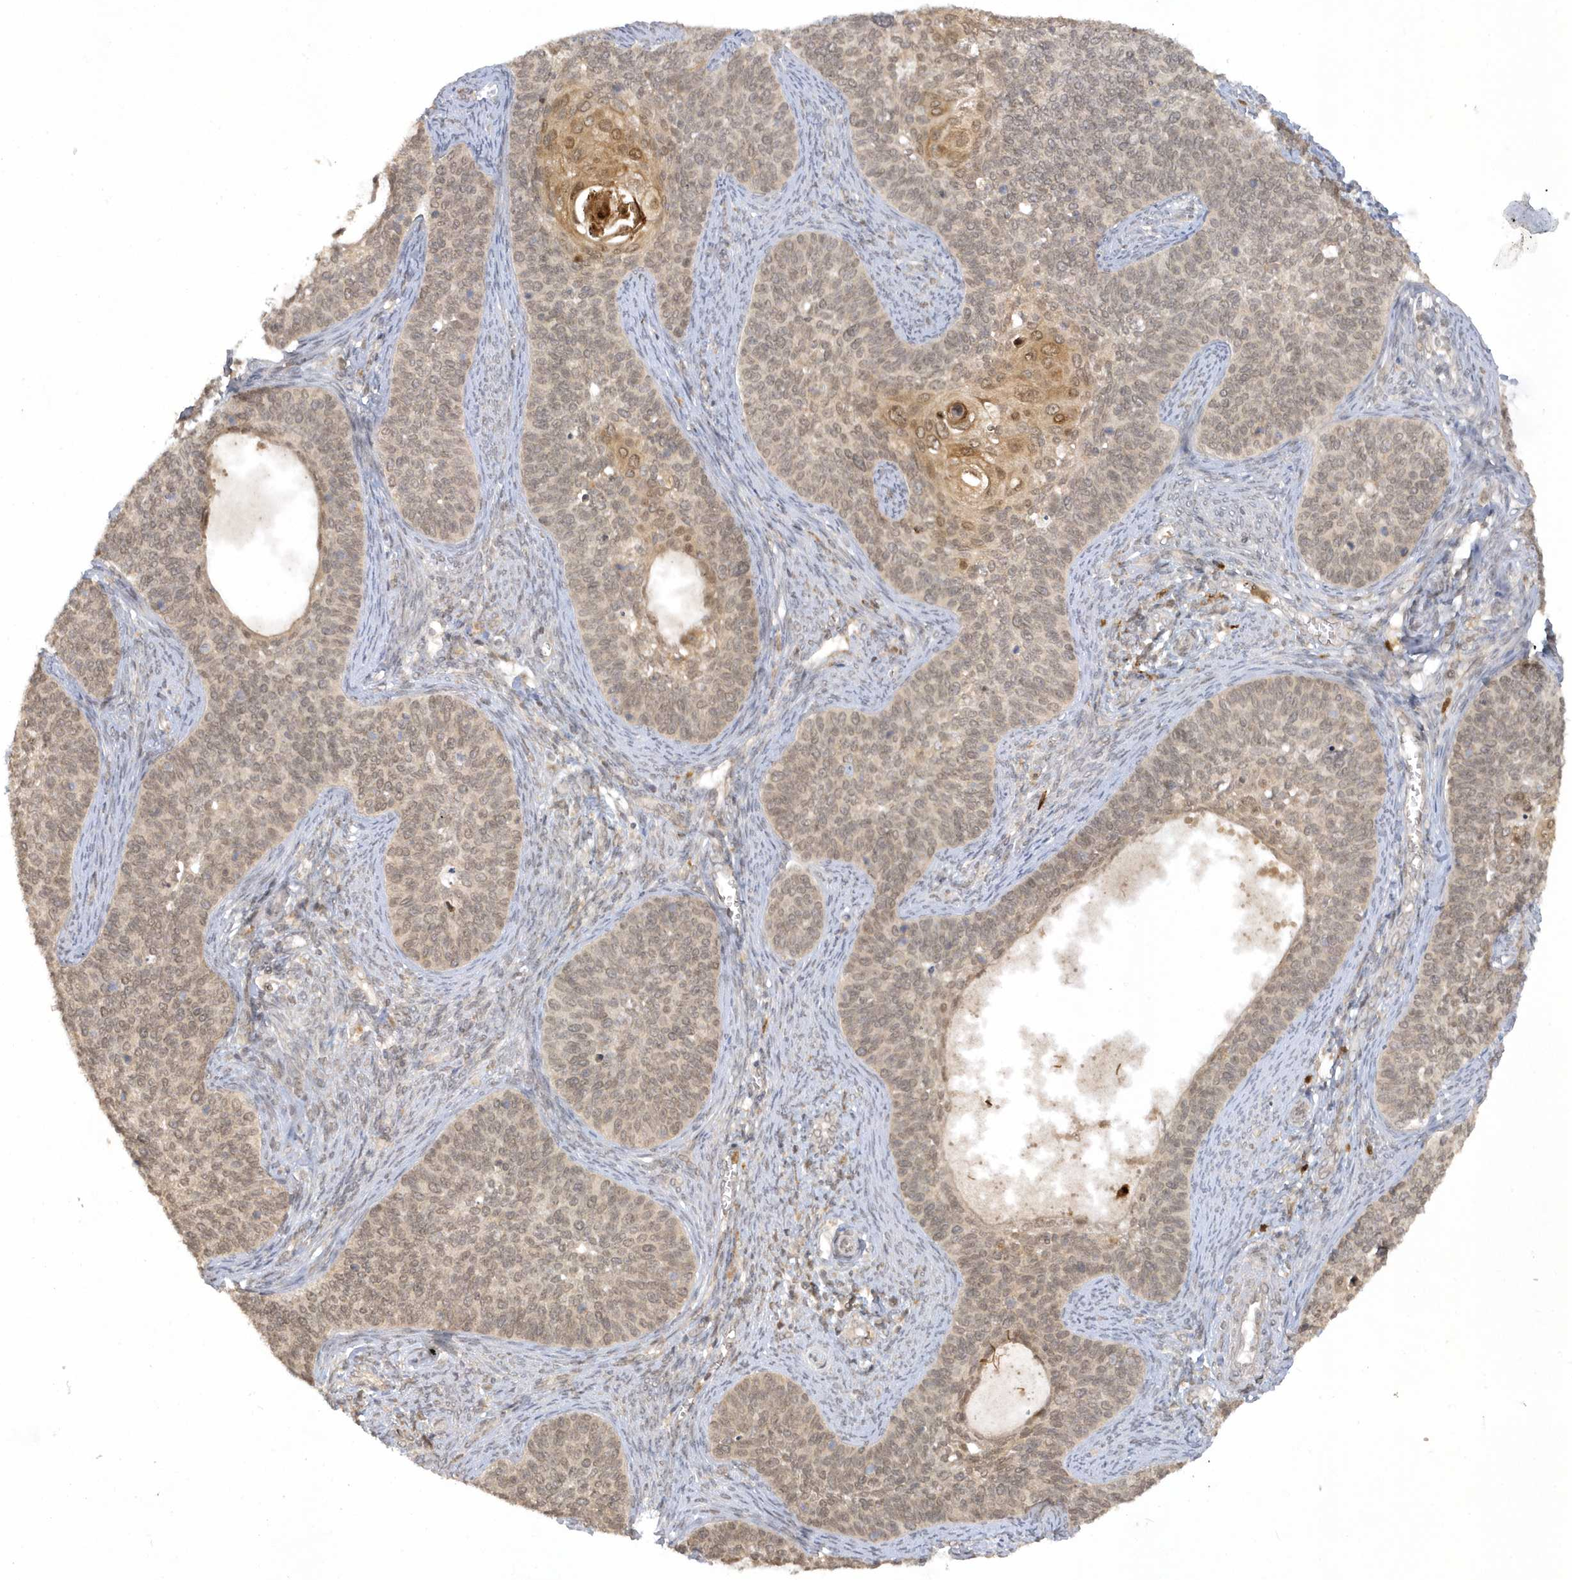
{"staining": {"intensity": "weak", "quantity": ">75%", "location": "cytoplasmic/membranous,nuclear"}, "tissue": "cervical cancer", "cell_type": "Tumor cells", "image_type": "cancer", "snomed": [{"axis": "morphology", "description": "Squamous cell carcinoma, NOS"}, {"axis": "topography", "description": "Cervix"}], "caption": "This is an image of immunohistochemistry staining of cervical squamous cell carcinoma, which shows weak positivity in the cytoplasmic/membranous and nuclear of tumor cells.", "gene": "ZNF213", "patient": {"sex": "female", "age": 33}}